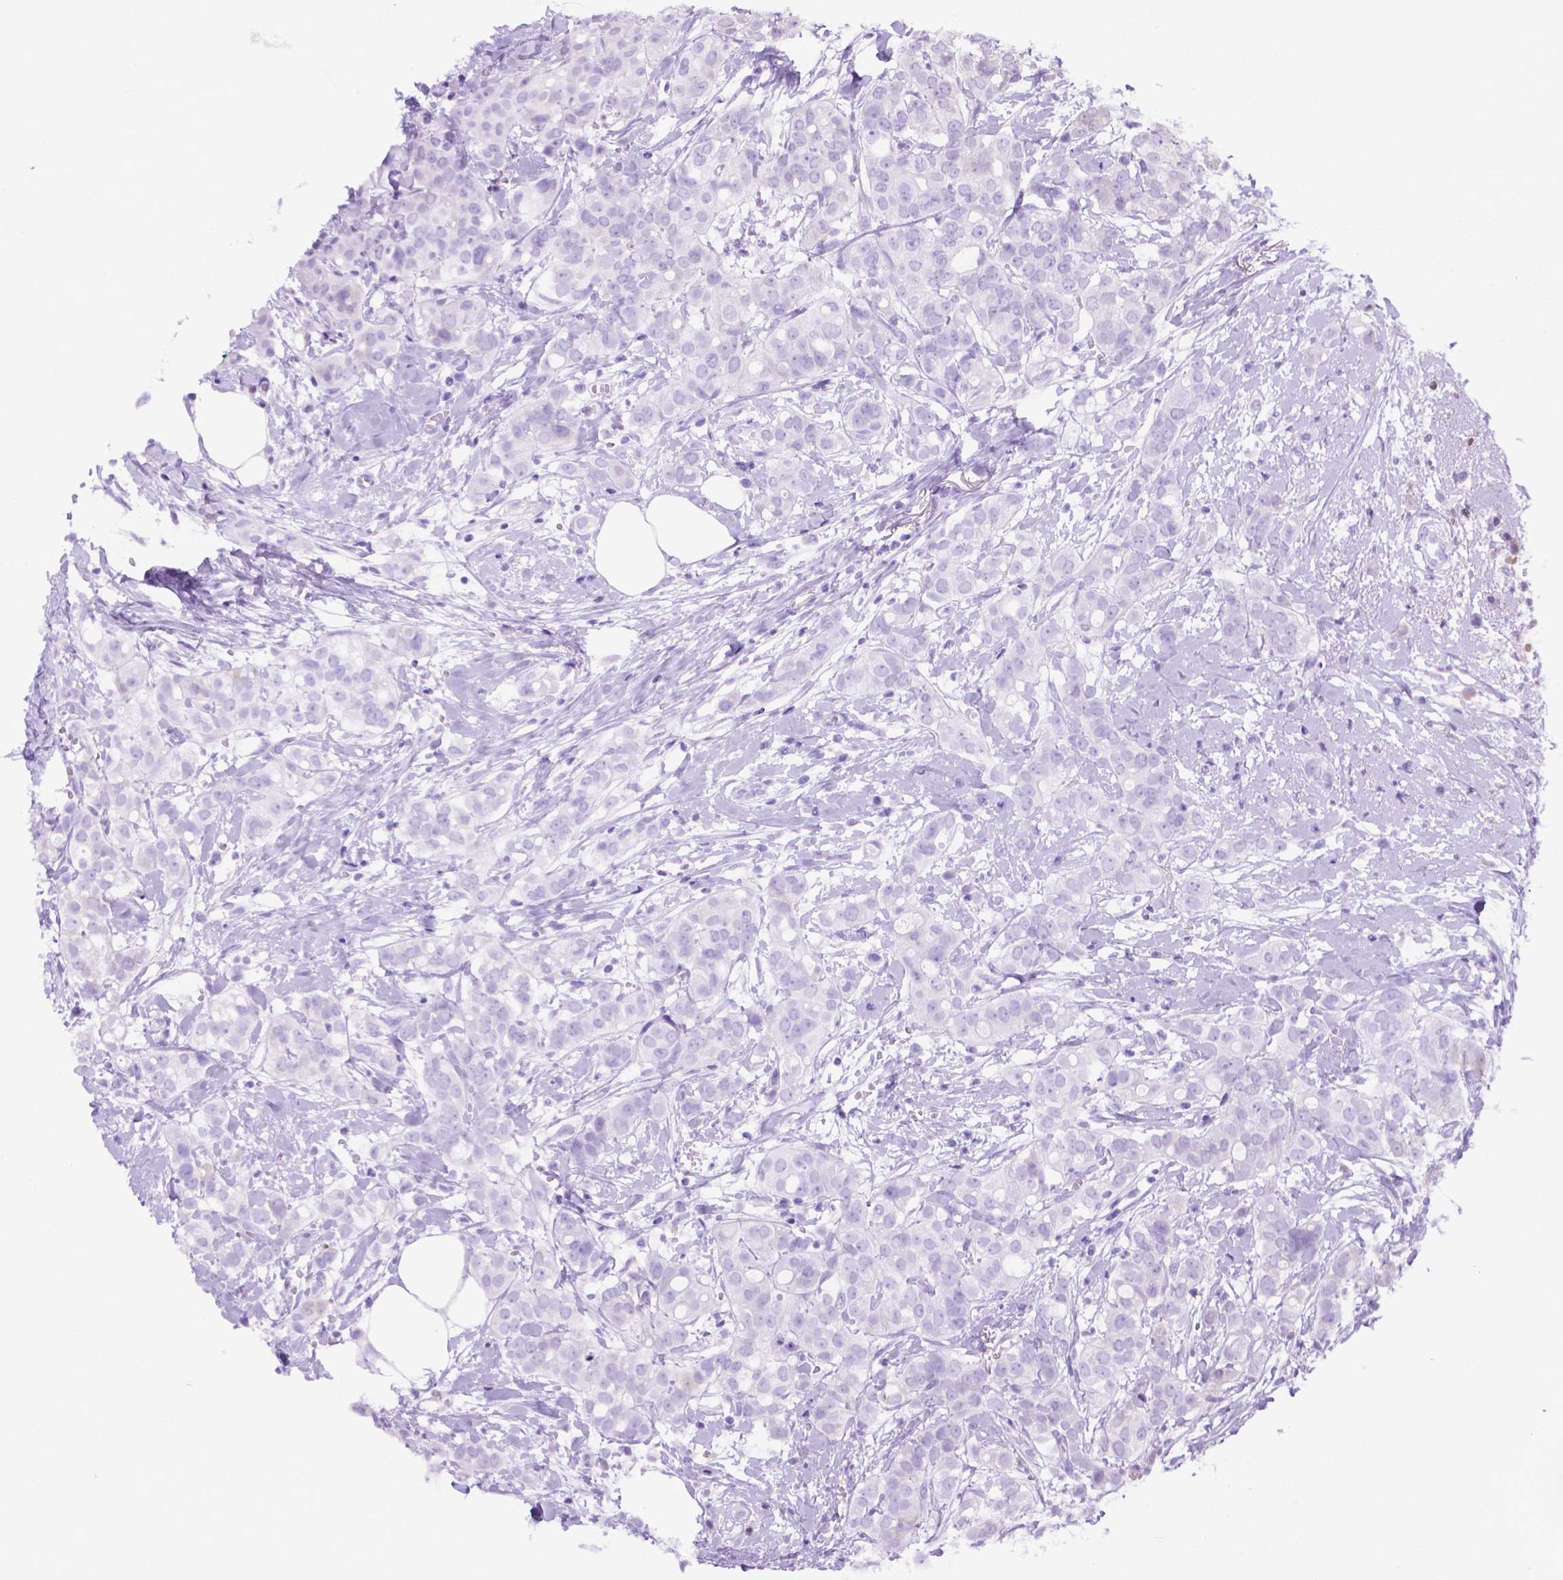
{"staining": {"intensity": "moderate", "quantity": "25%-75%", "location": "cytoplasmic/membranous"}, "tissue": "breast cancer", "cell_type": "Tumor cells", "image_type": "cancer", "snomed": [{"axis": "morphology", "description": "Duct carcinoma"}, {"axis": "topography", "description": "Breast"}], "caption": "Breast infiltrating ductal carcinoma stained with a protein marker displays moderate staining in tumor cells.", "gene": "BCL2", "patient": {"sex": "female", "age": 40}}